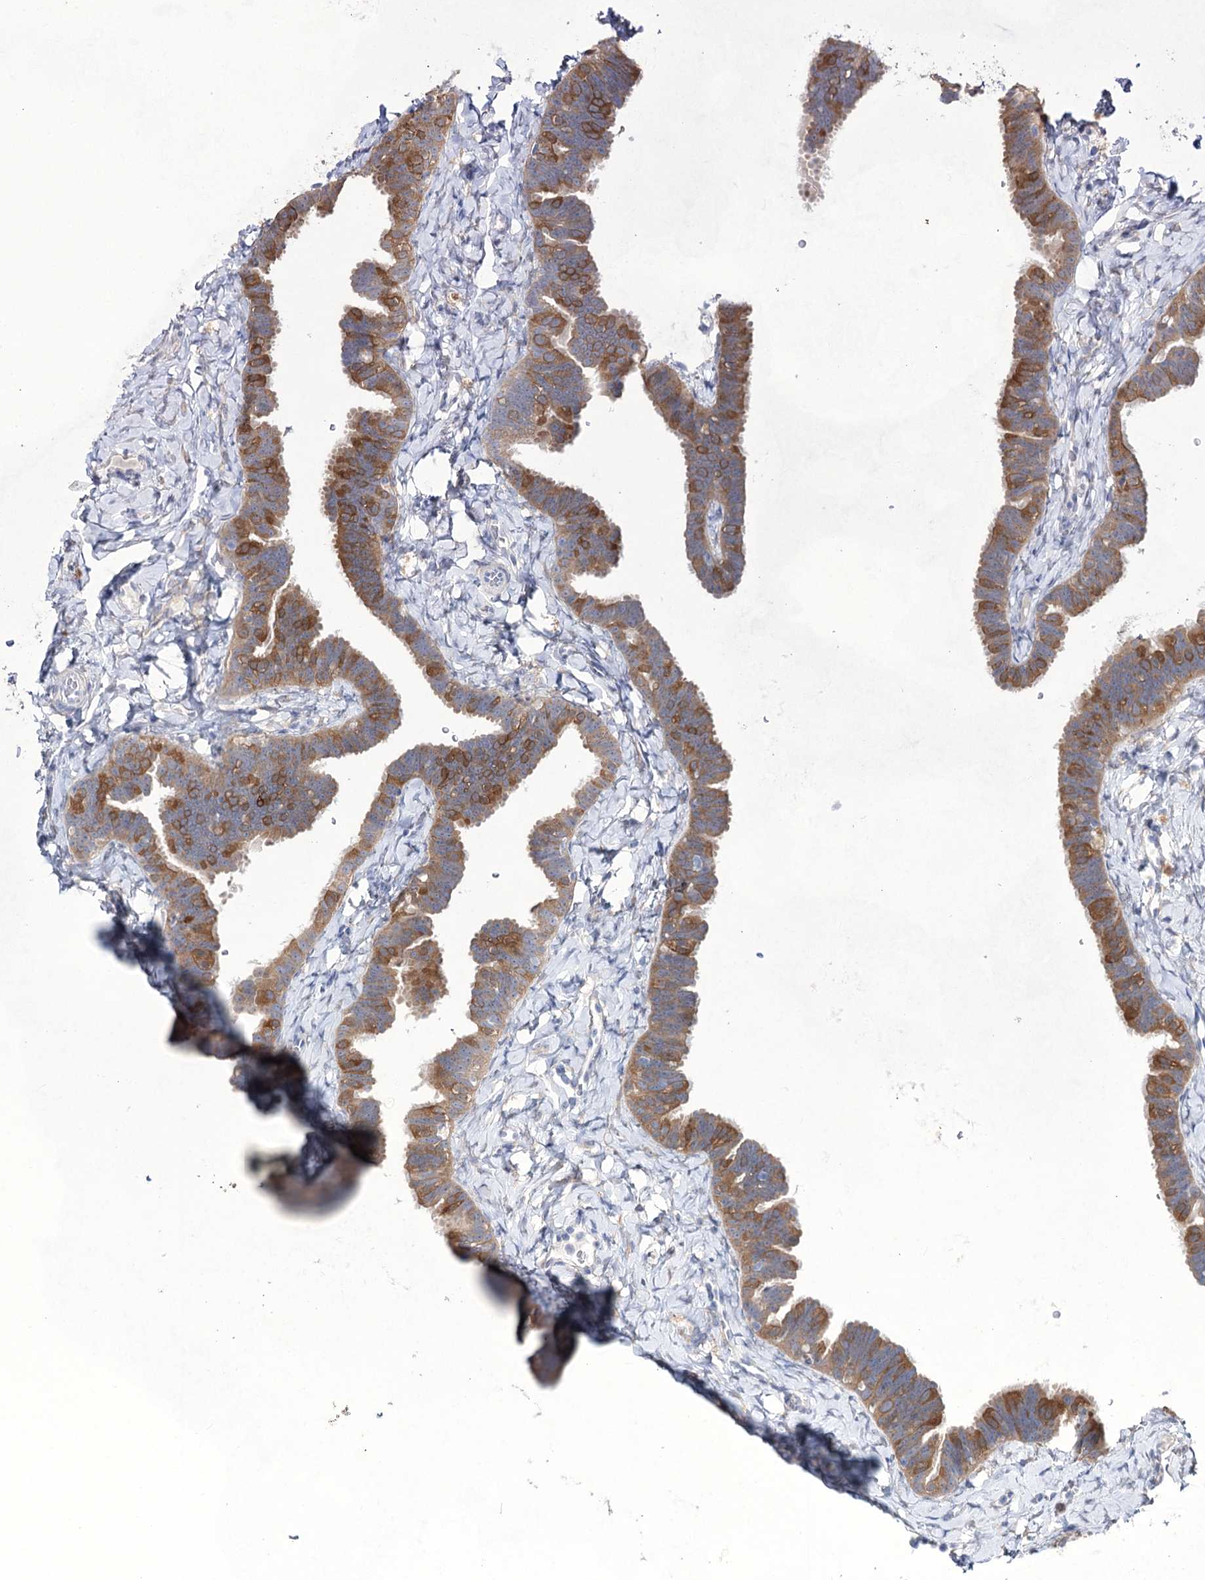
{"staining": {"intensity": "moderate", "quantity": "25%-75%", "location": "cytoplasmic/membranous"}, "tissue": "fallopian tube", "cell_type": "Glandular cells", "image_type": "normal", "snomed": [{"axis": "morphology", "description": "Normal tissue, NOS"}, {"axis": "topography", "description": "Fallopian tube"}], "caption": "Immunohistochemistry (IHC) micrograph of benign human fallopian tube stained for a protein (brown), which reveals medium levels of moderate cytoplasmic/membranous staining in approximately 25%-75% of glandular cells.", "gene": "UGDH", "patient": {"sex": "female", "age": 65}}